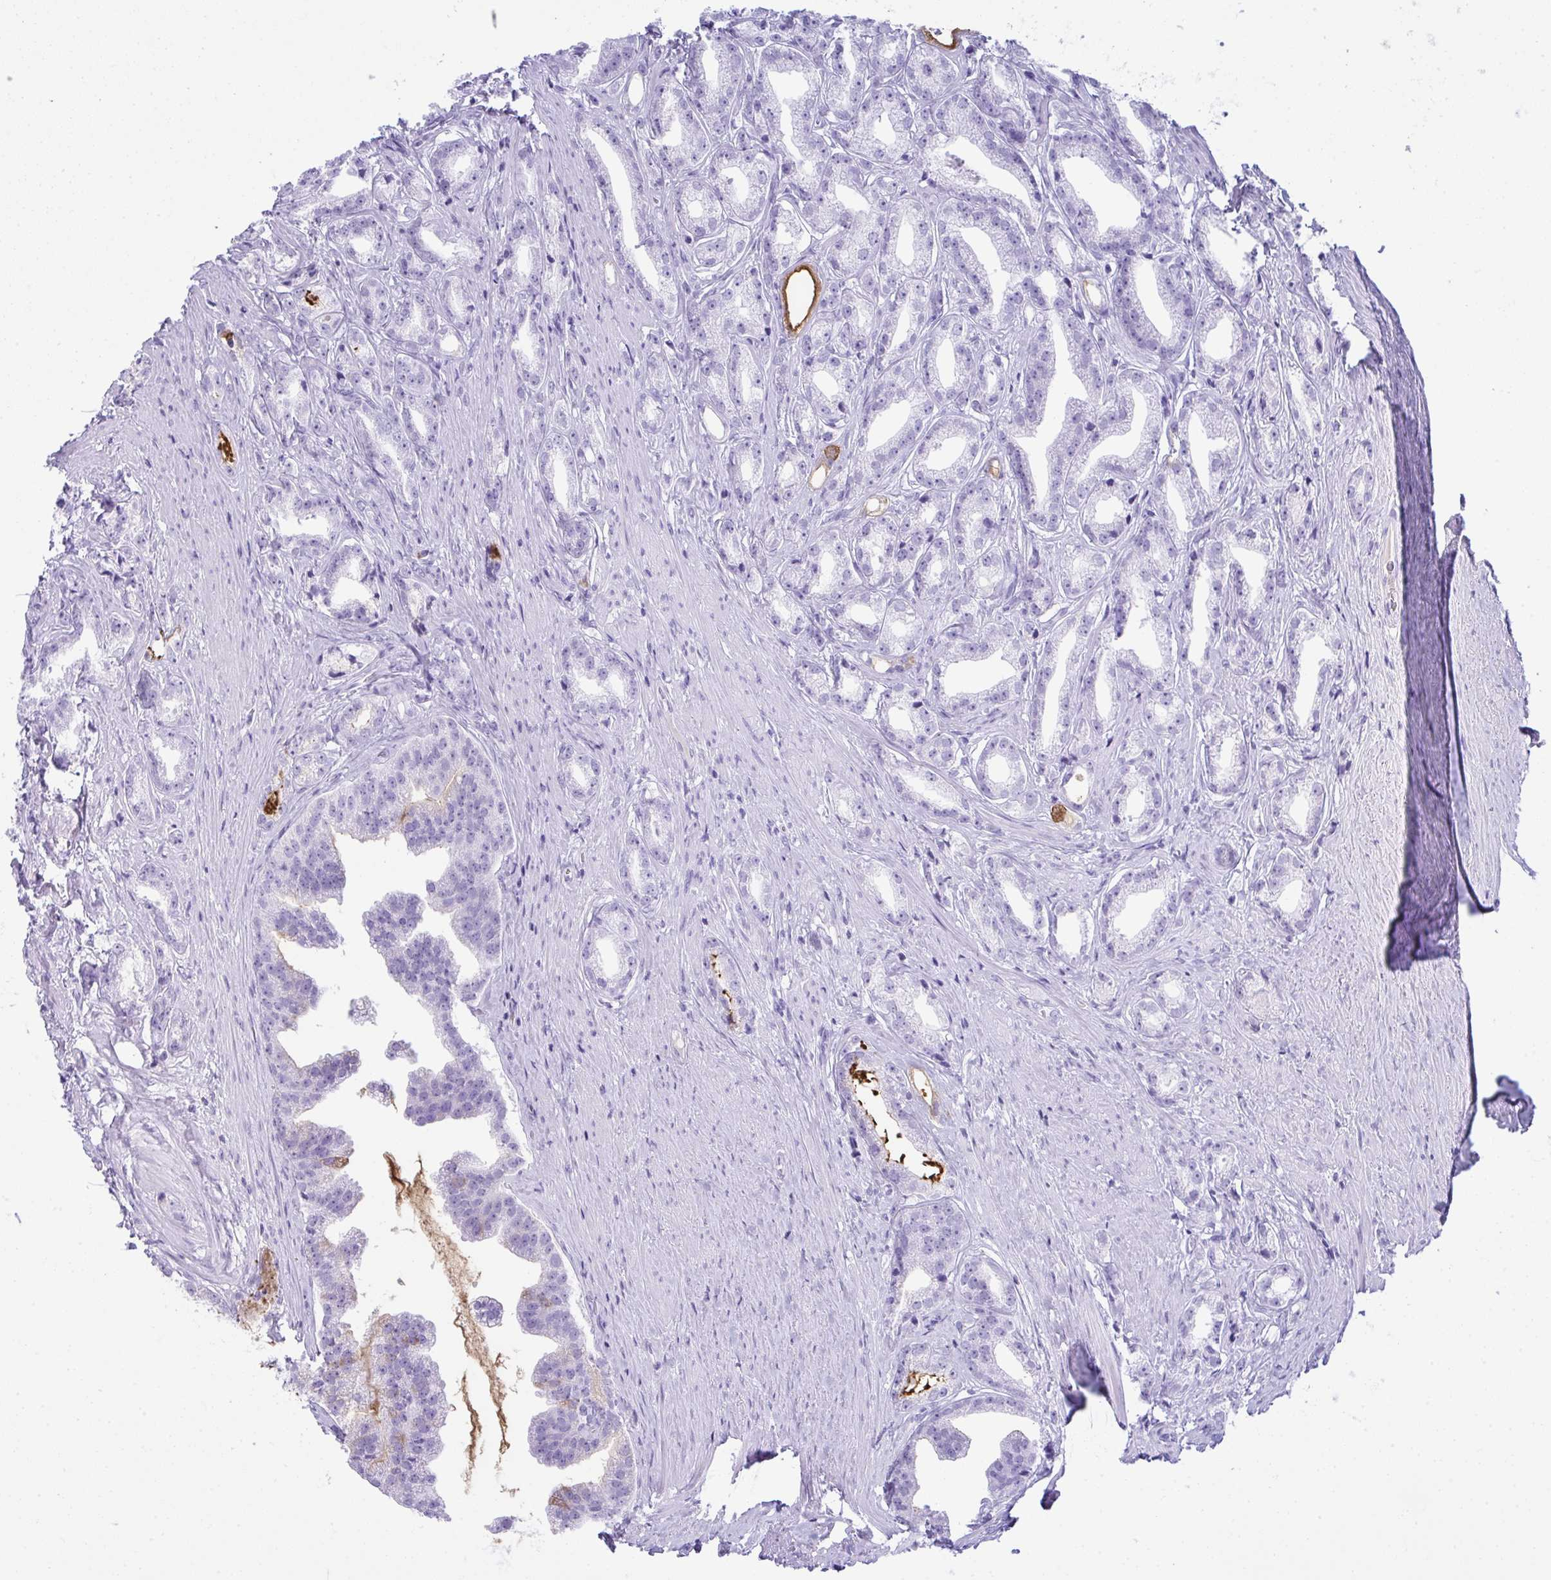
{"staining": {"intensity": "strong", "quantity": "<25%", "location": "cytoplasmic/membranous"}, "tissue": "prostate cancer", "cell_type": "Tumor cells", "image_type": "cancer", "snomed": [{"axis": "morphology", "description": "Adenocarcinoma, Low grade"}, {"axis": "topography", "description": "Prostate"}], "caption": "A photomicrograph showing strong cytoplasmic/membranous positivity in about <25% of tumor cells in prostate cancer (adenocarcinoma (low-grade)), as visualized by brown immunohistochemical staining.", "gene": "JCHAIN", "patient": {"sex": "male", "age": 65}}